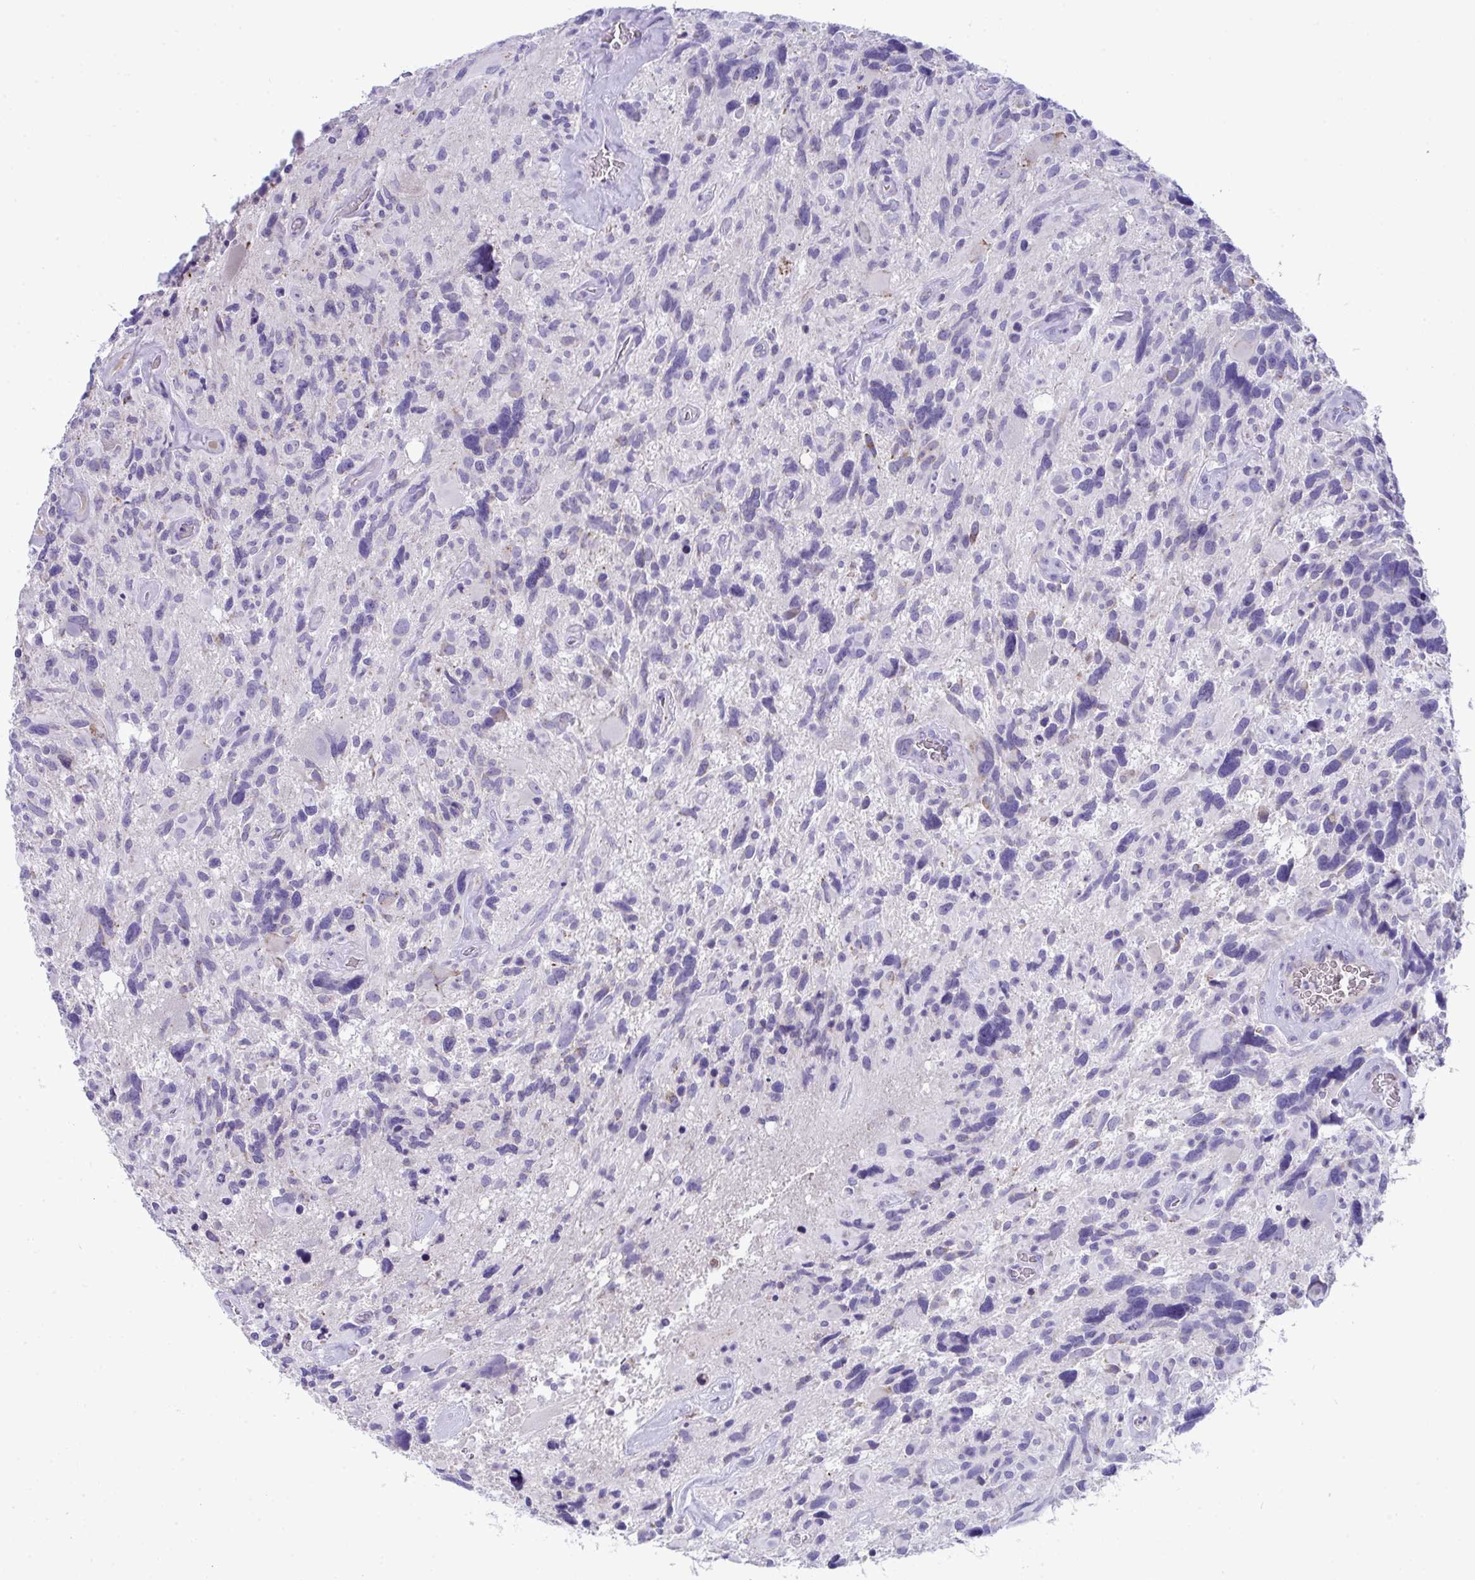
{"staining": {"intensity": "negative", "quantity": "none", "location": "none"}, "tissue": "glioma", "cell_type": "Tumor cells", "image_type": "cancer", "snomed": [{"axis": "morphology", "description": "Glioma, malignant, High grade"}, {"axis": "topography", "description": "Brain"}], "caption": "DAB immunohistochemical staining of malignant high-grade glioma shows no significant positivity in tumor cells. (DAB IHC with hematoxylin counter stain).", "gene": "PLA2G12B", "patient": {"sex": "male", "age": 49}}